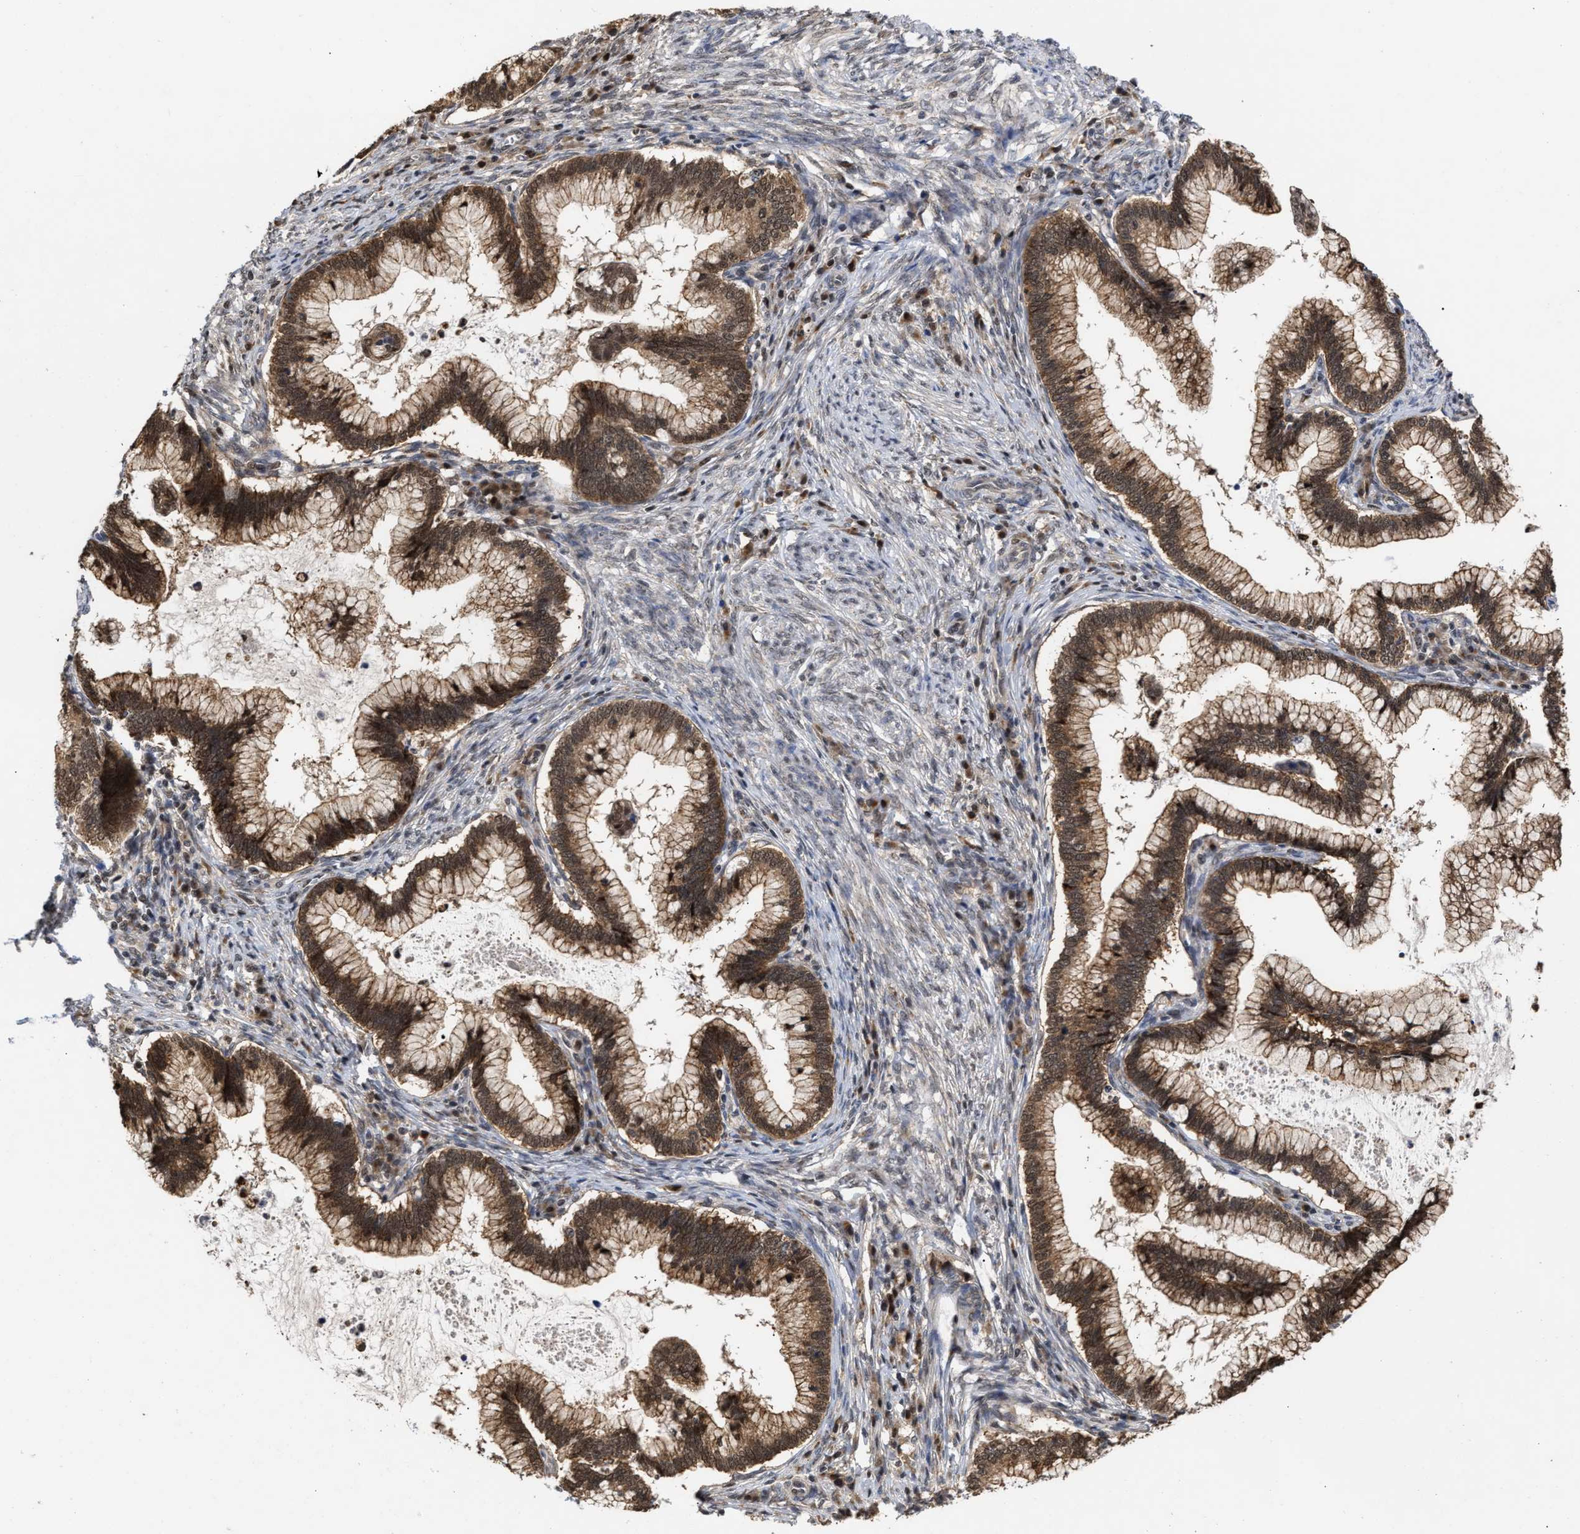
{"staining": {"intensity": "moderate", "quantity": ">75%", "location": "cytoplasmic/membranous"}, "tissue": "cervical cancer", "cell_type": "Tumor cells", "image_type": "cancer", "snomed": [{"axis": "morphology", "description": "Adenocarcinoma, NOS"}, {"axis": "topography", "description": "Cervix"}], "caption": "A brown stain labels moderate cytoplasmic/membranous expression of a protein in adenocarcinoma (cervical) tumor cells.", "gene": "CLIP2", "patient": {"sex": "female", "age": 36}}